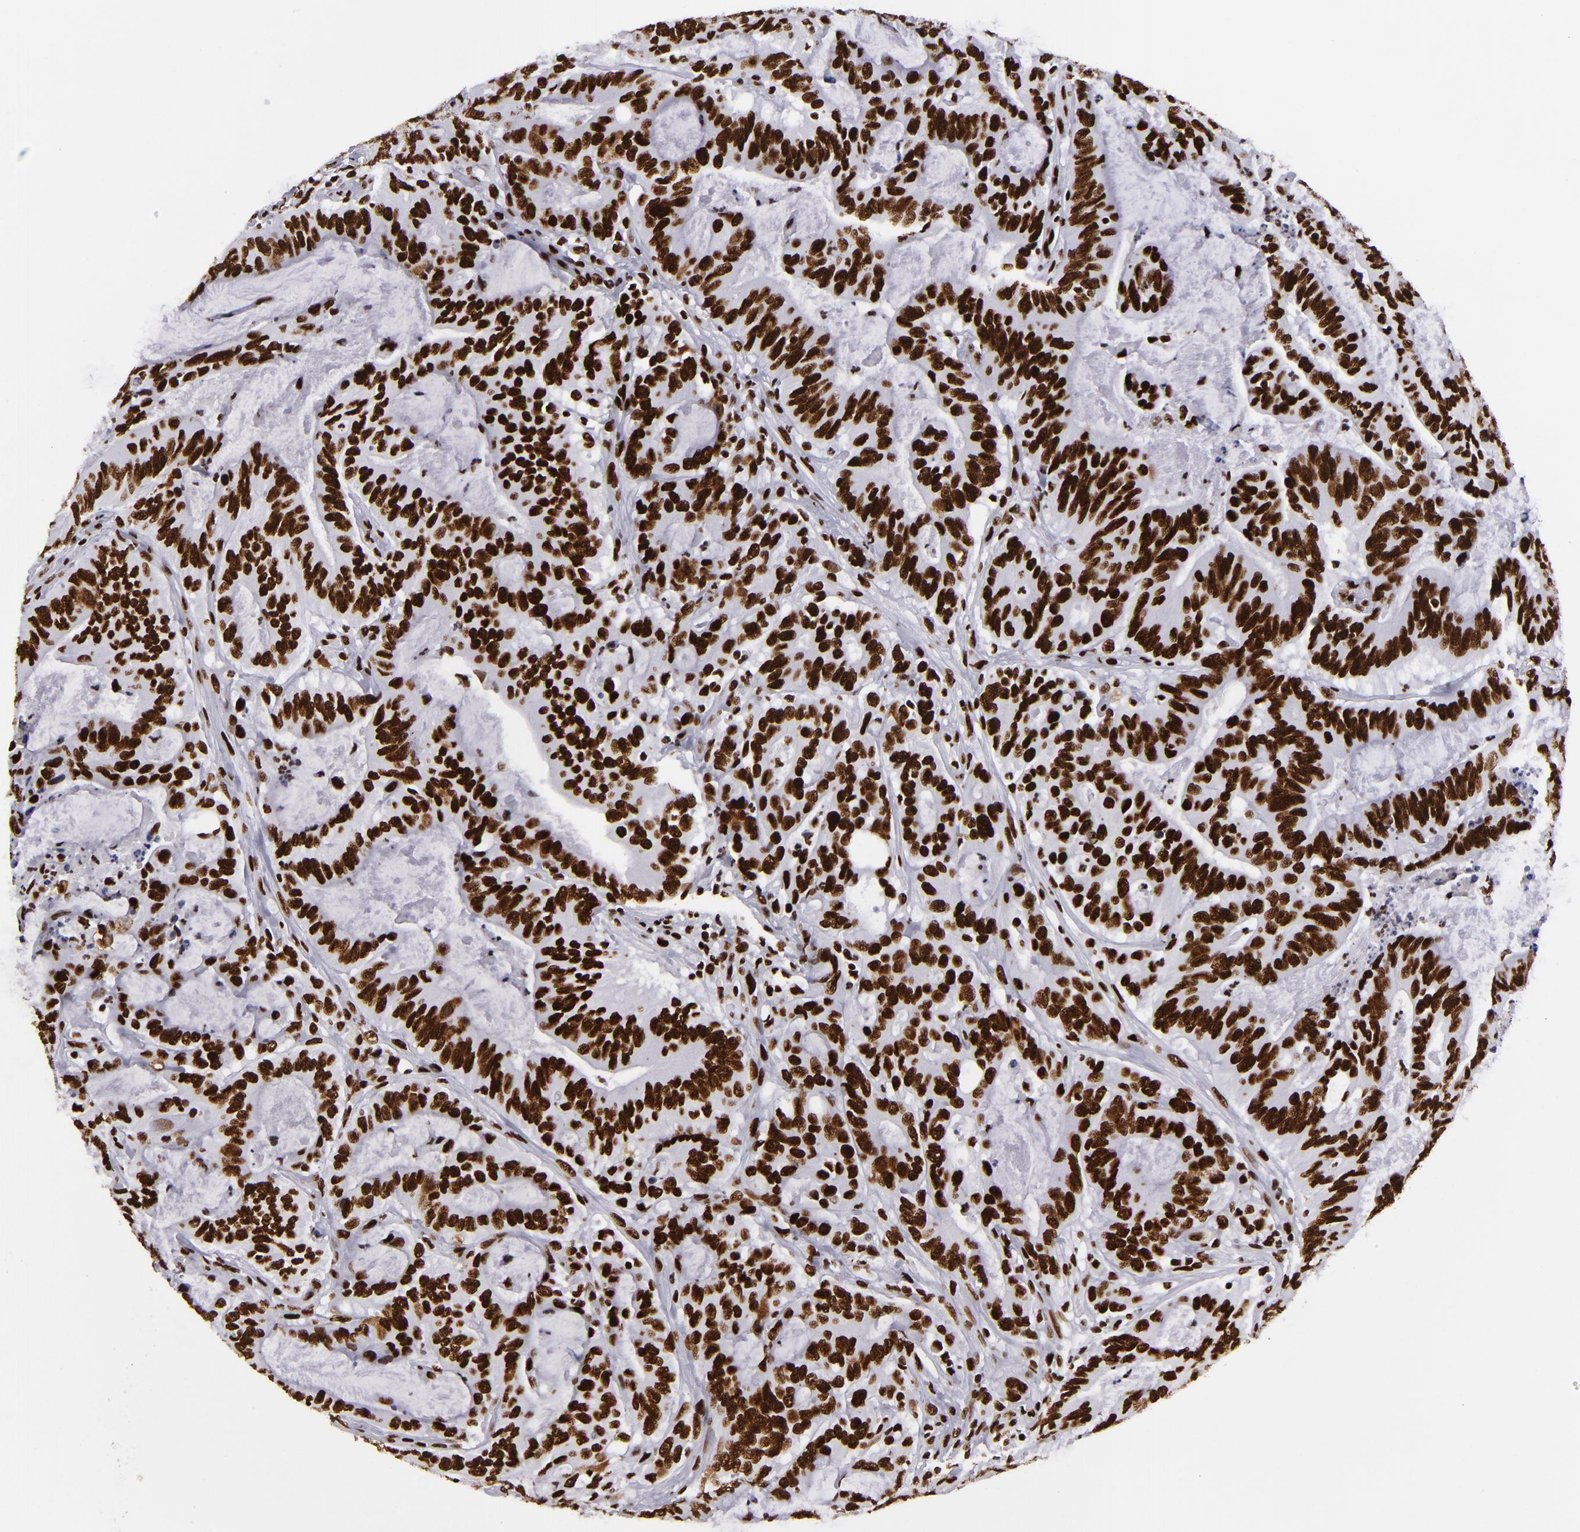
{"staining": {"intensity": "strong", "quantity": ">75%", "location": "nuclear"}, "tissue": "colorectal cancer", "cell_type": "Tumor cells", "image_type": "cancer", "snomed": [{"axis": "morphology", "description": "Adenocarcinoma, NOS"}, {"axis": "topography", "description": "Colon"}], "caption": "A micrograph showing strong nuclear positivity in approximately >75% of tumor cells in colorectal cancer (adenocarcinoma), as visualized by brown immunohistochemical staining.", "gene": "SAFB", "patient": {"sex": "male", "age": 54}}